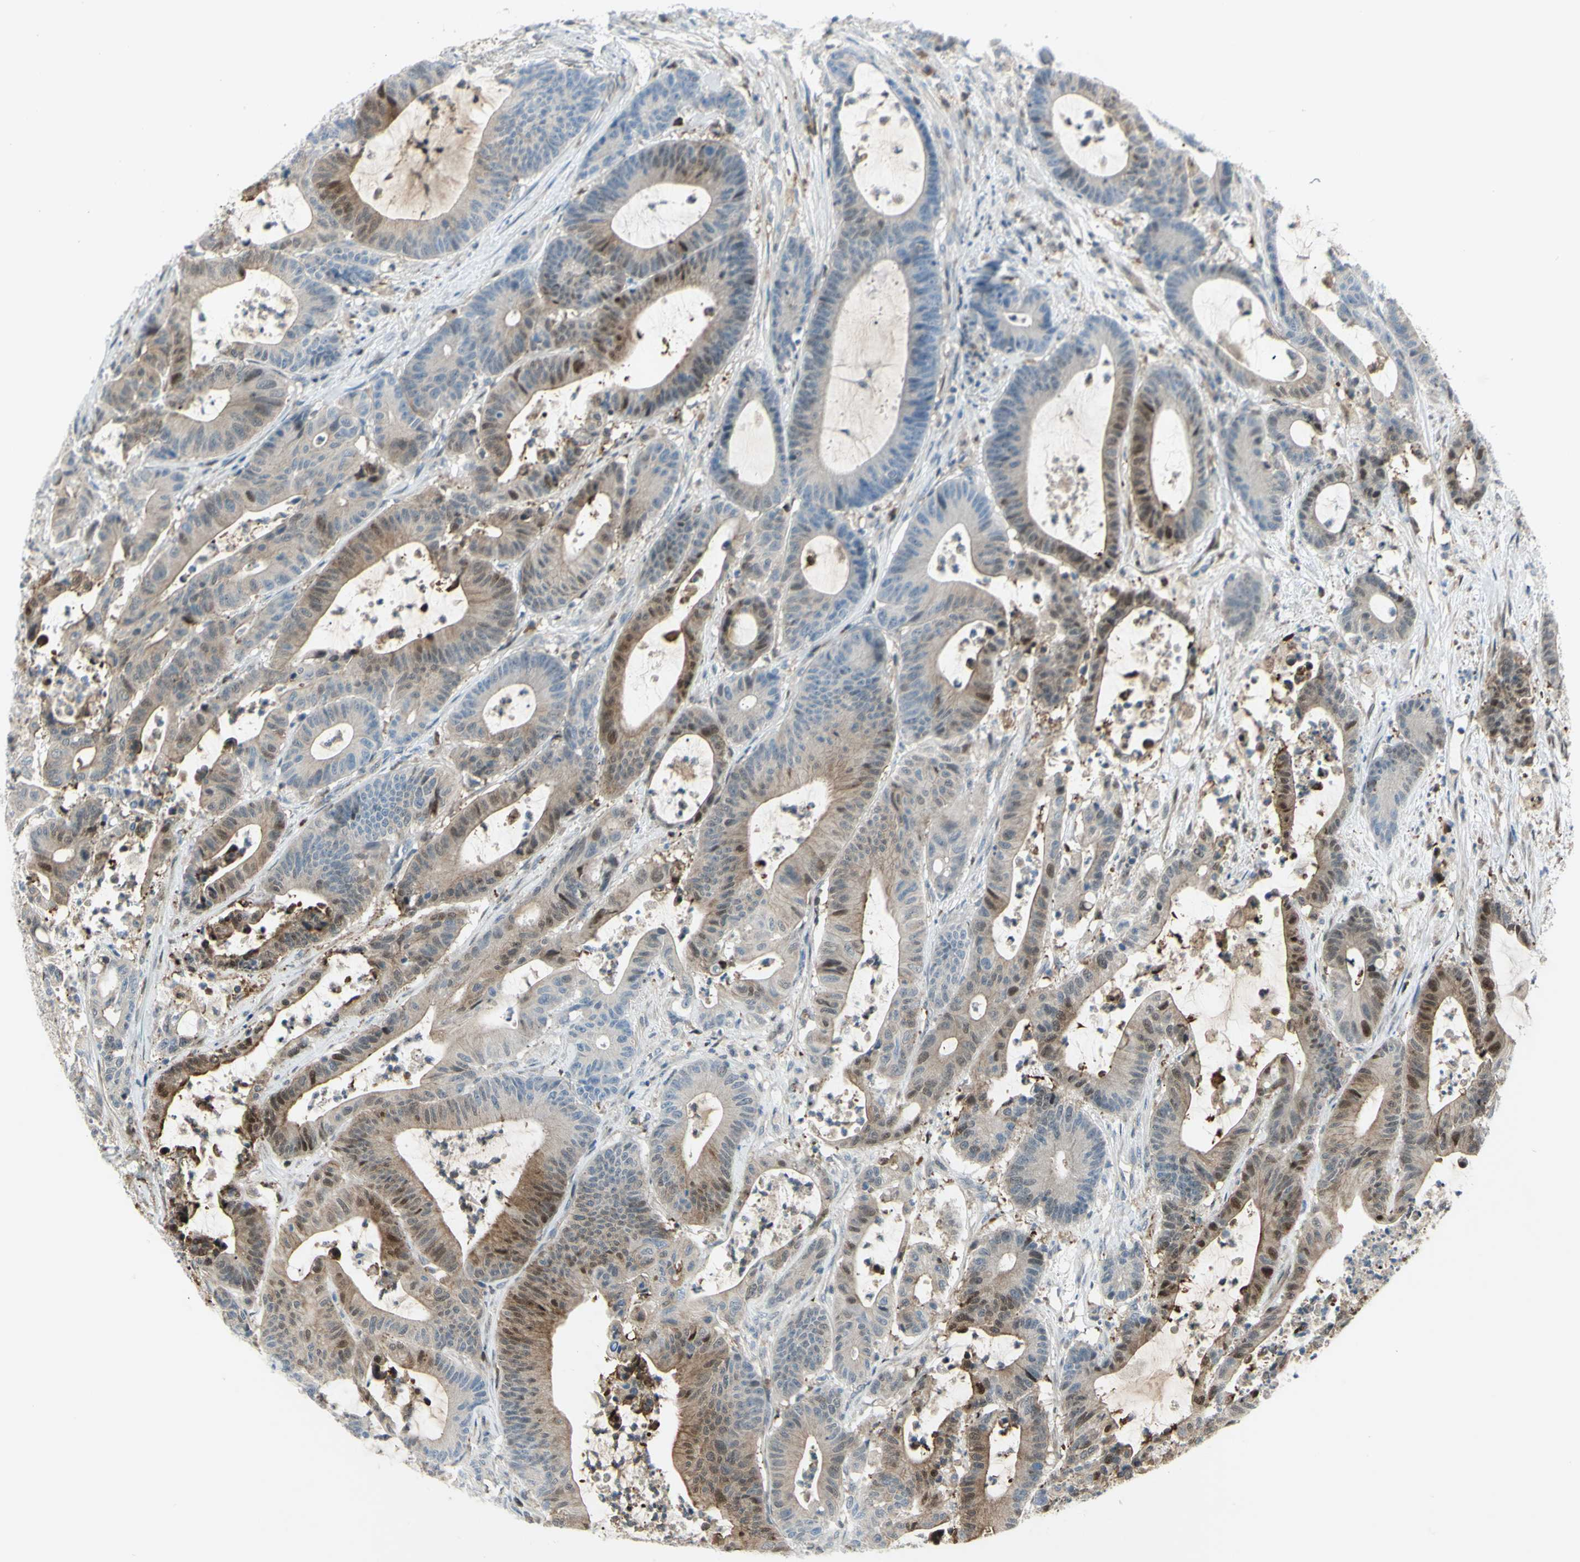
{"staining": {"intensity": "moderate", "quantity": "25%-75%", "location": "nuclear"}, "tissue": "colorectal cancer", "cell_type": "Tumor cells", "image_type": "cancer", "snomed": [{"axis": "morphology", "description": "Adenocarcinoma, NOS"}, {"axis": "topography", "description": "Colon"}], "caption": "This histopathology image shows IHC staining of human adenocarcinoma (colorectal), with medium moderate nuclear positivity in about 25%-75% of tumor cells.", "gene": "C1orf159", "patient": {"sex": "female", "age": 84}}